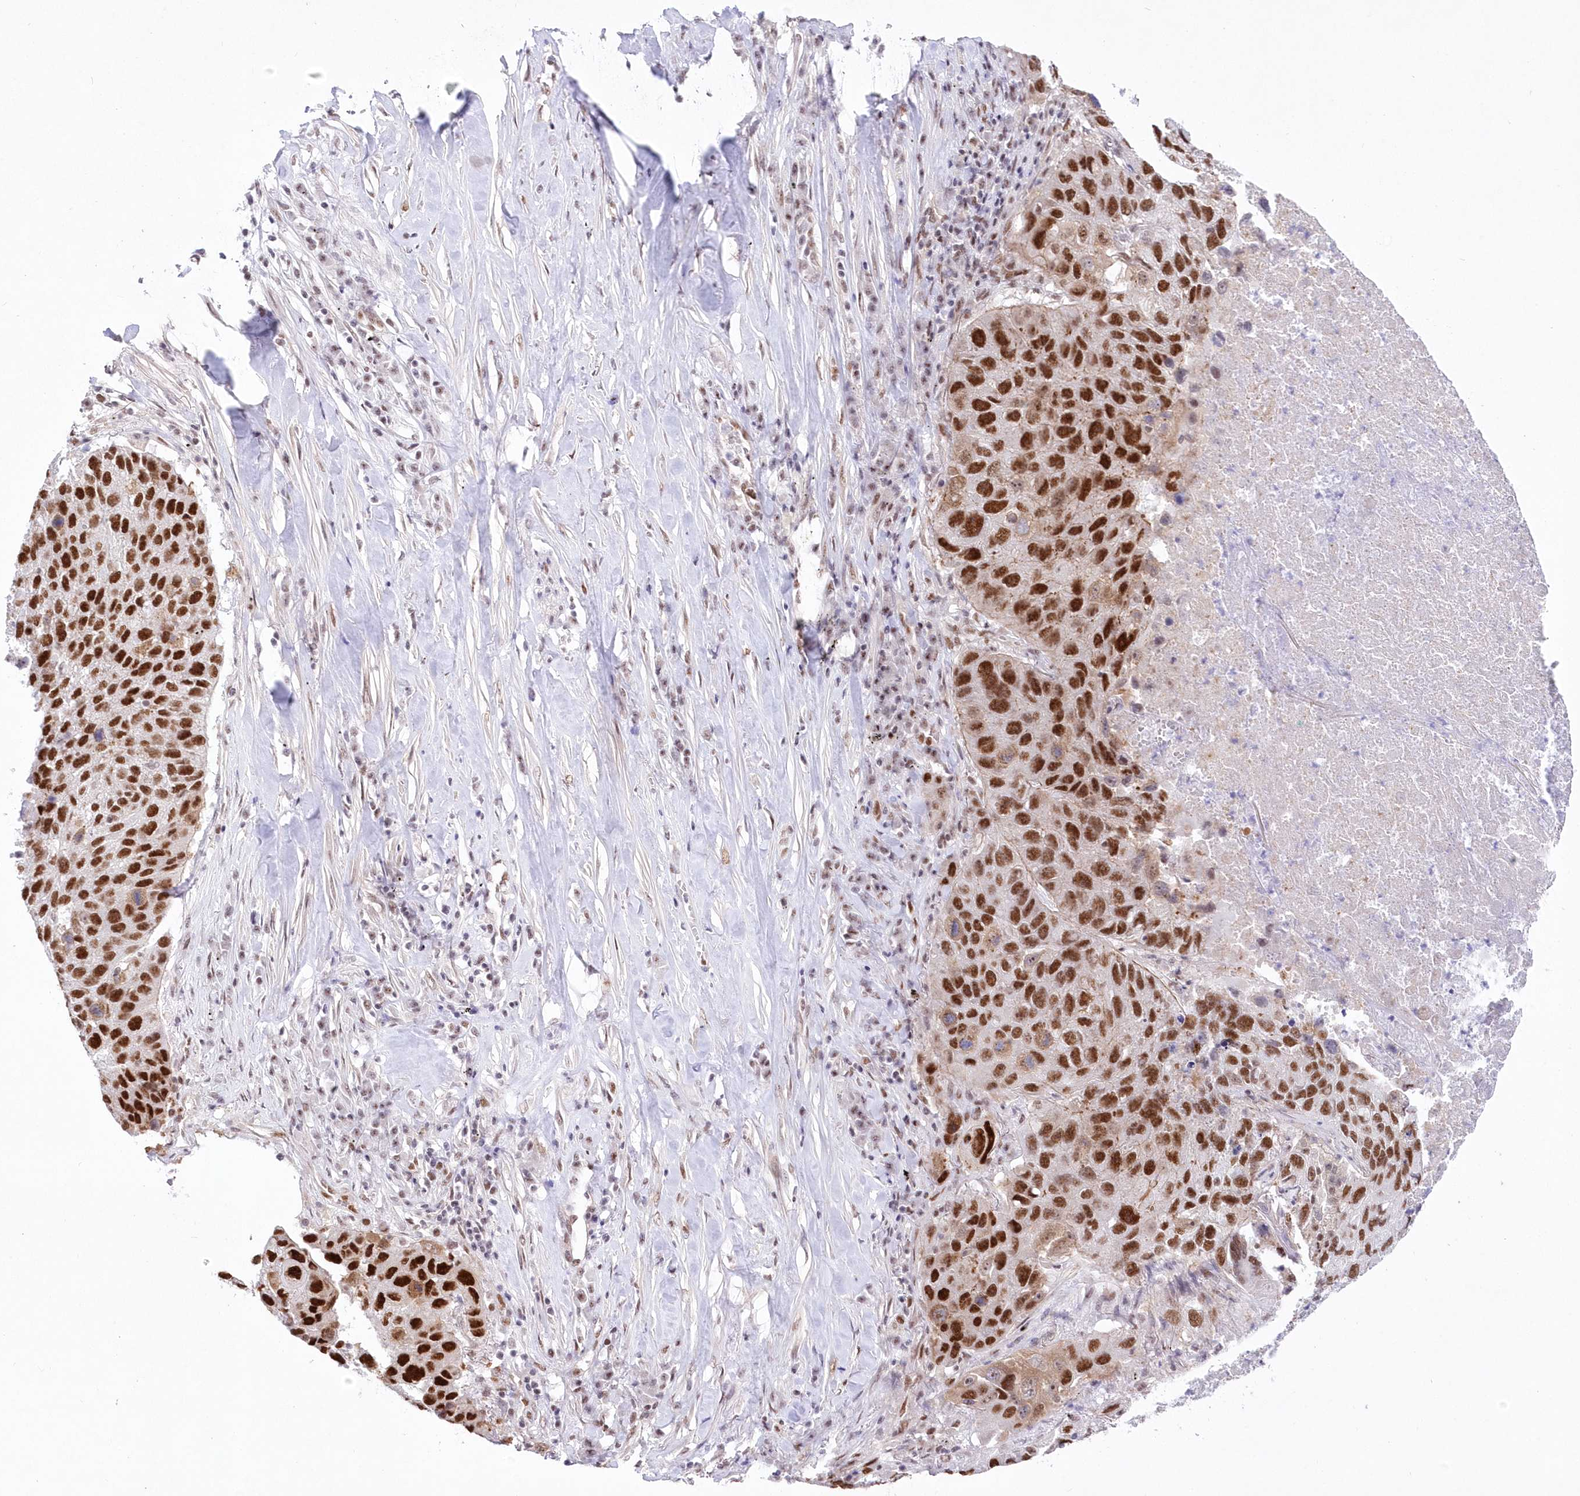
{"staining": {"intensity": "strong", "quantity": ">75%", "location": "nuclear"}, "tissue": "lung cancer", "cell_type": "Tumor cells", "image_type": "cancer", "snomed": [{"axis": "morphology", "description": "Squamous cell carcinoma, NOS"}, {"axis": "topography", "description": "Lung"}], "caption": "Immunohistochemical staining of lung cancer demonstrates high levels of strong nuclear expression in approximately >75% of tumor cells.", "gene": "NSUN2", "patient": {"sex": "male", "age": 61}}